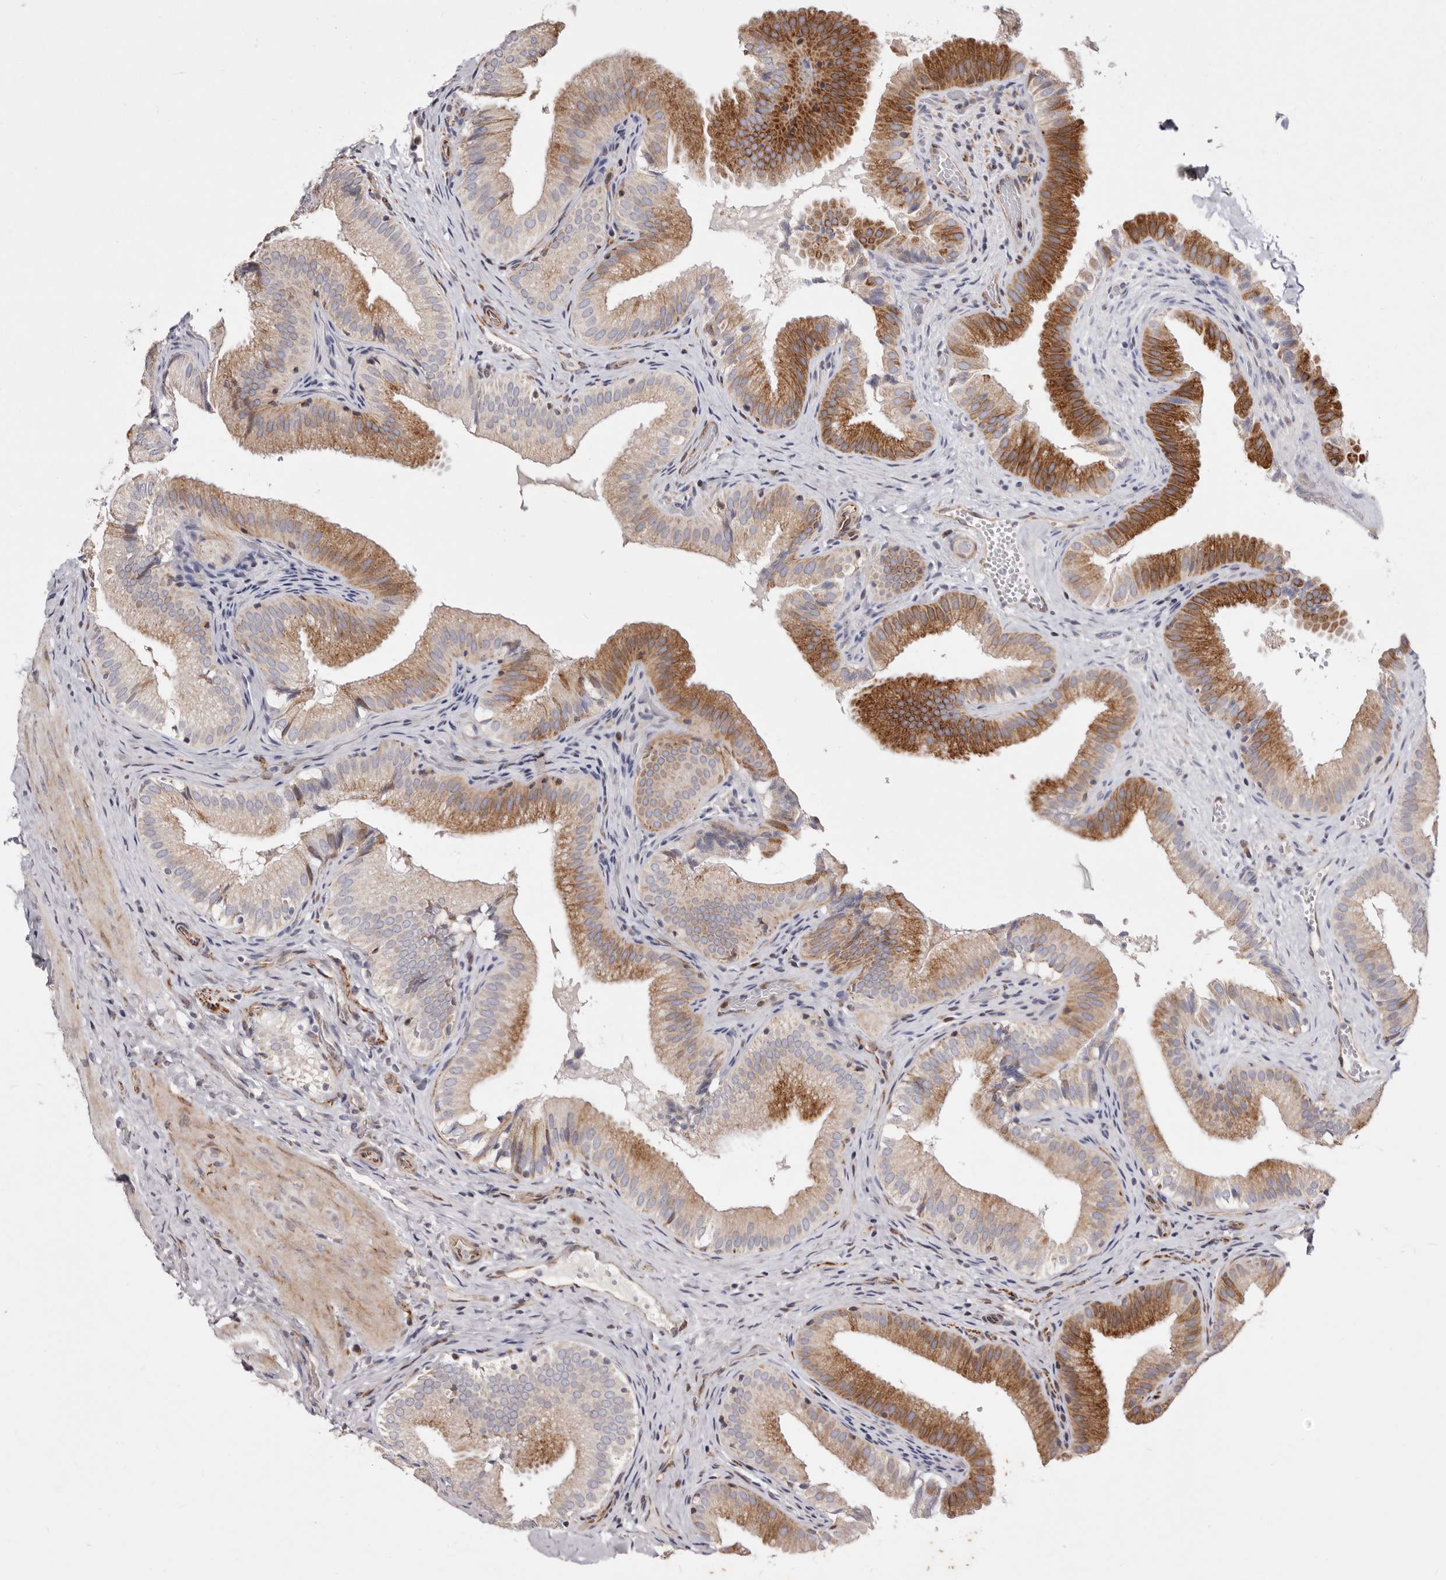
{"staining": {"intensity": "moderate", "quantity": ">75%", "location": "cytoplasmic/membranous"}, "tissue": "gallbladder", "cell_type": "Glandular cells", "image_type": "normal", "snomed": [{"axis": "morphology", "description": "Normal tissue, NOS"}, {"axis": "topography", "description": "Gallbladder"}], "caption": "DAB immunohistochemical staining of normal gallbladder displays moderate cytoplasmic/membranous protein expression in approximately >75% of glandular cells. The staining was performed using DAB (3,3'-diaminobenzidine), with brown indicating positive protein expression. Nuclei are stained blue with hematoxylin.", "gene": "TIMM17B", "patient": {"sex": "female", "age": 30}}